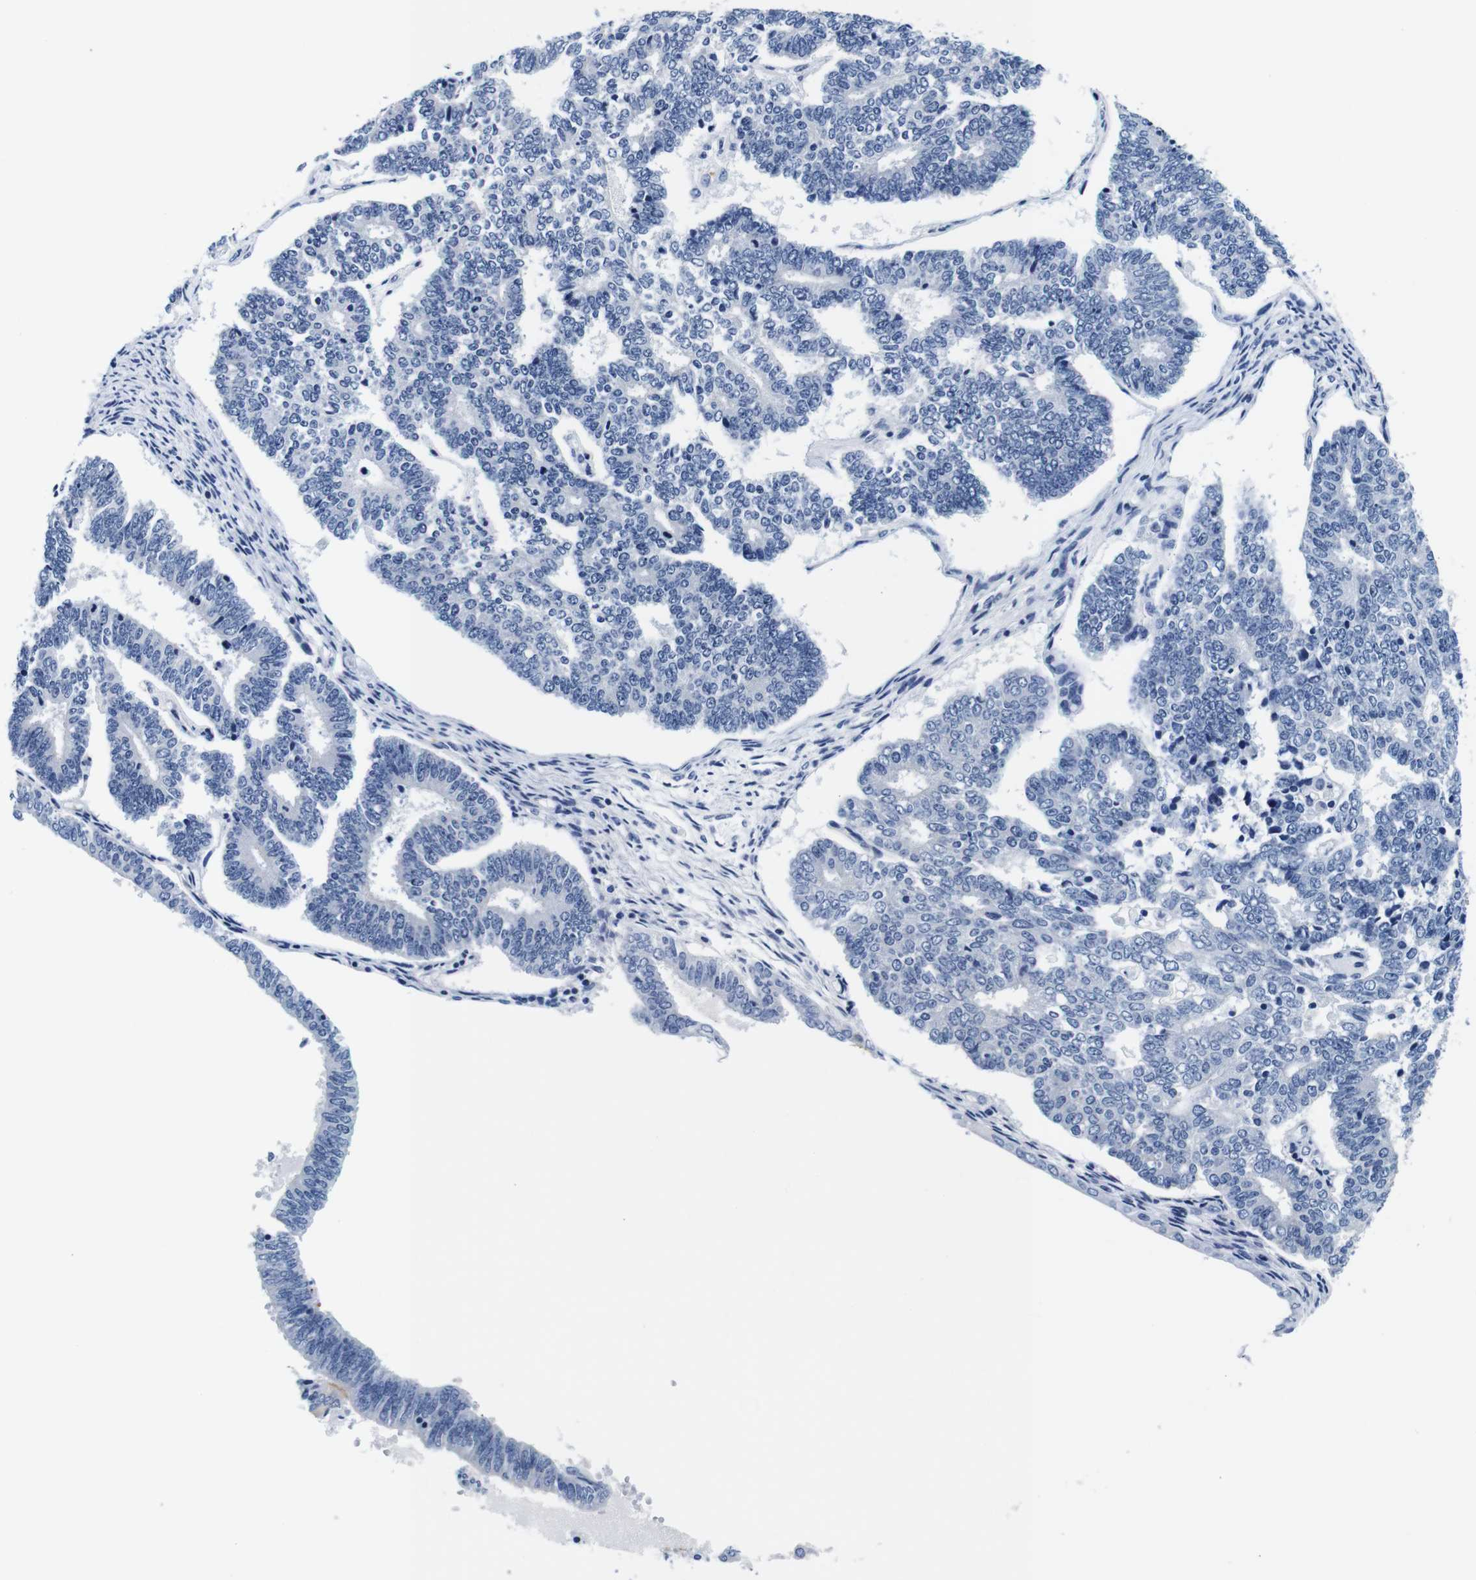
{"staining": {"intensity": "negative", "quantity": "none", "location": "none"}, "tissue": "endometrial cancer", "cell_type": "Tumor cells", "image_type": "cancer", "snomed": [{"axis": "morphology", "description": "Adenocarcinoma, NOS"}, {"axis": "topography", "description": "Endometrium"}], "caption": "Protein analysis of adenocarcinoma (endometrial) demonstrates no significant positivity in tumor cells.", "gene": "GP1BA", "patient": {"sex": "female", "age": 70}}